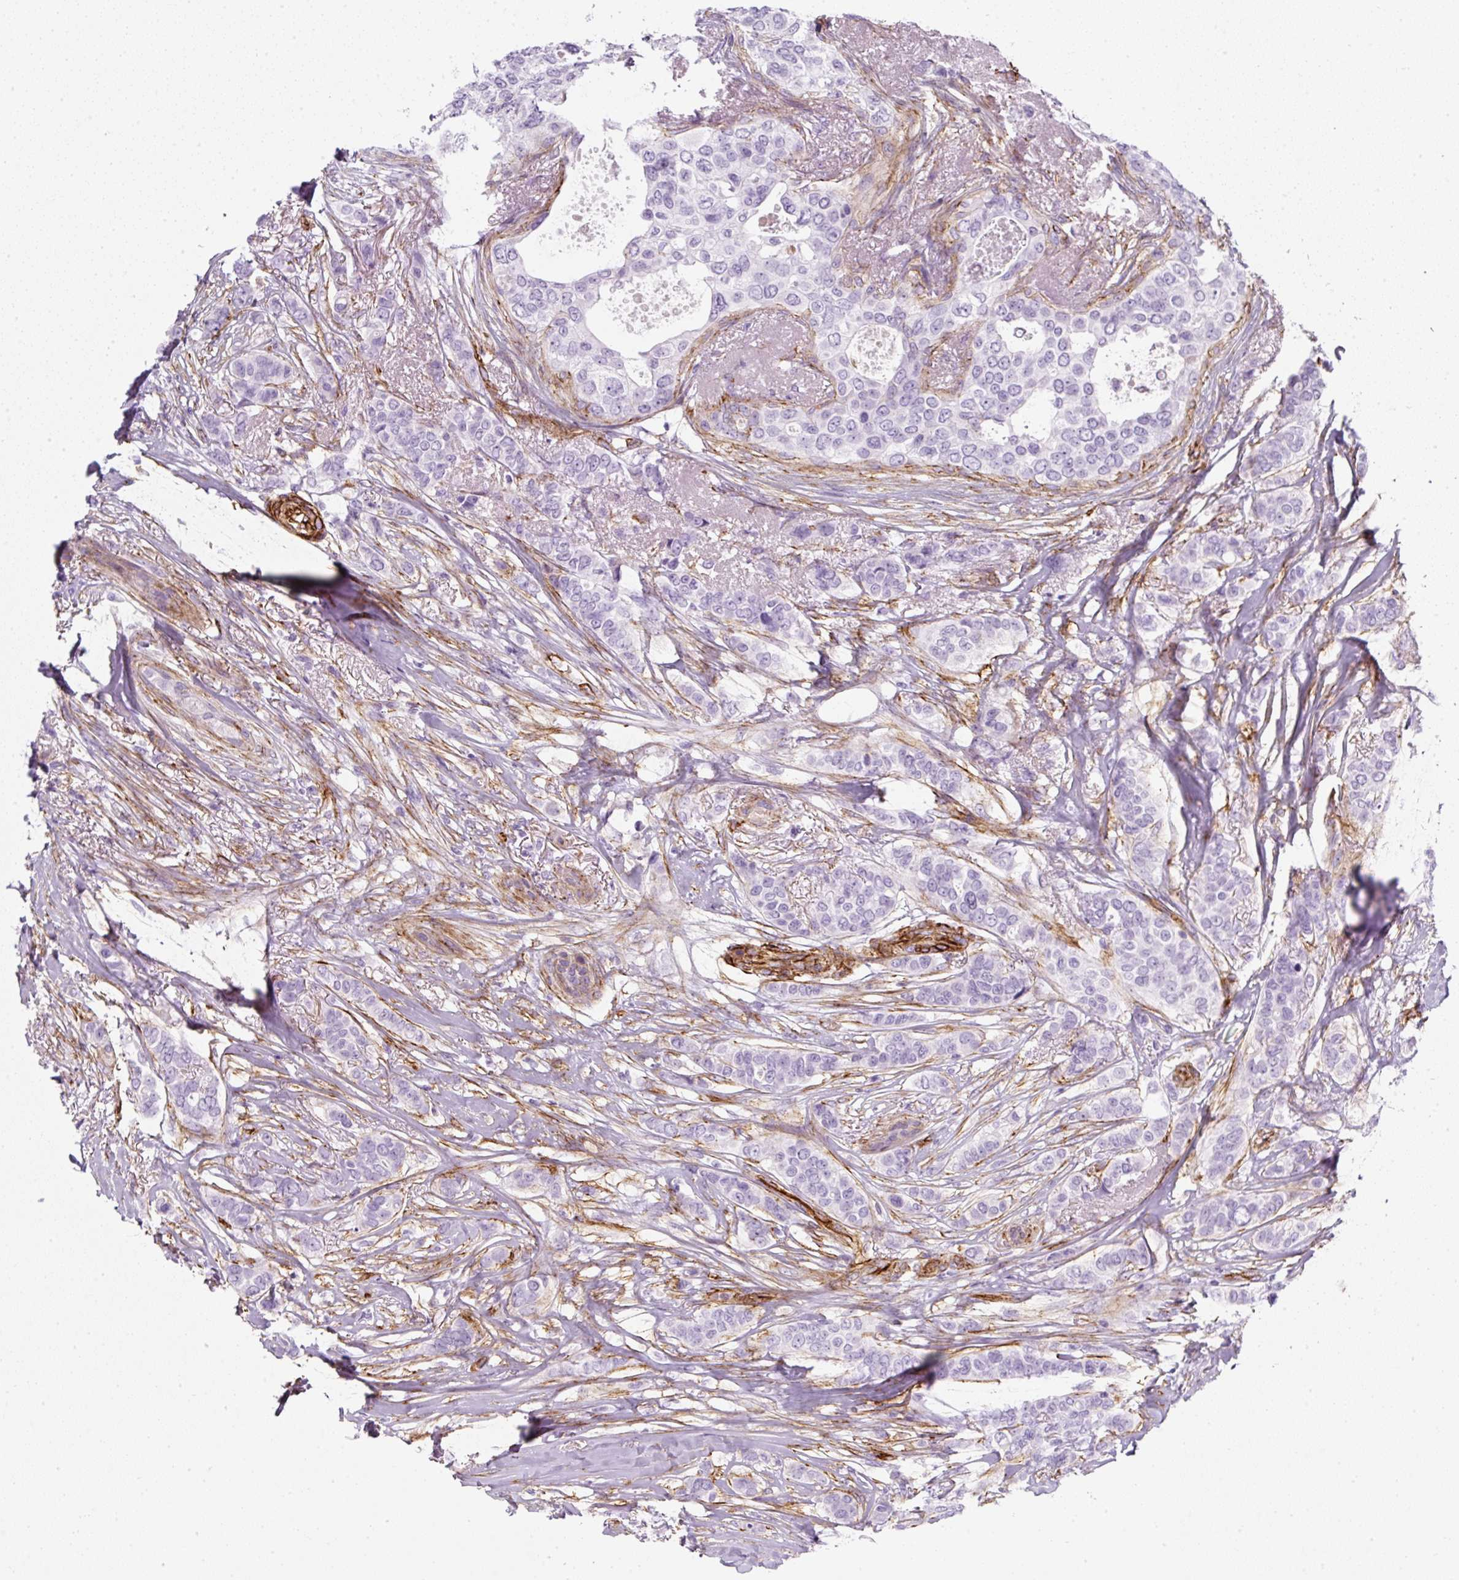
{"staining": {"intensity": "negative", "quantity": "none", "location": "none"}, "tissue": "breast cancer", "cell_type": "Tumor cells", "image_type": "cancer", "snomed": [{"axis": "morphology", "description": "Lobular carcinoma"}, {"axis": "topography", "description": "Breast"}], "caption": "The IHC histopathology image has no significant positivity in tumor cells of breast lobular carcinoma tissue.", "gene": "CAVIN3", "patient": {"sex": "female", "age": 51}}